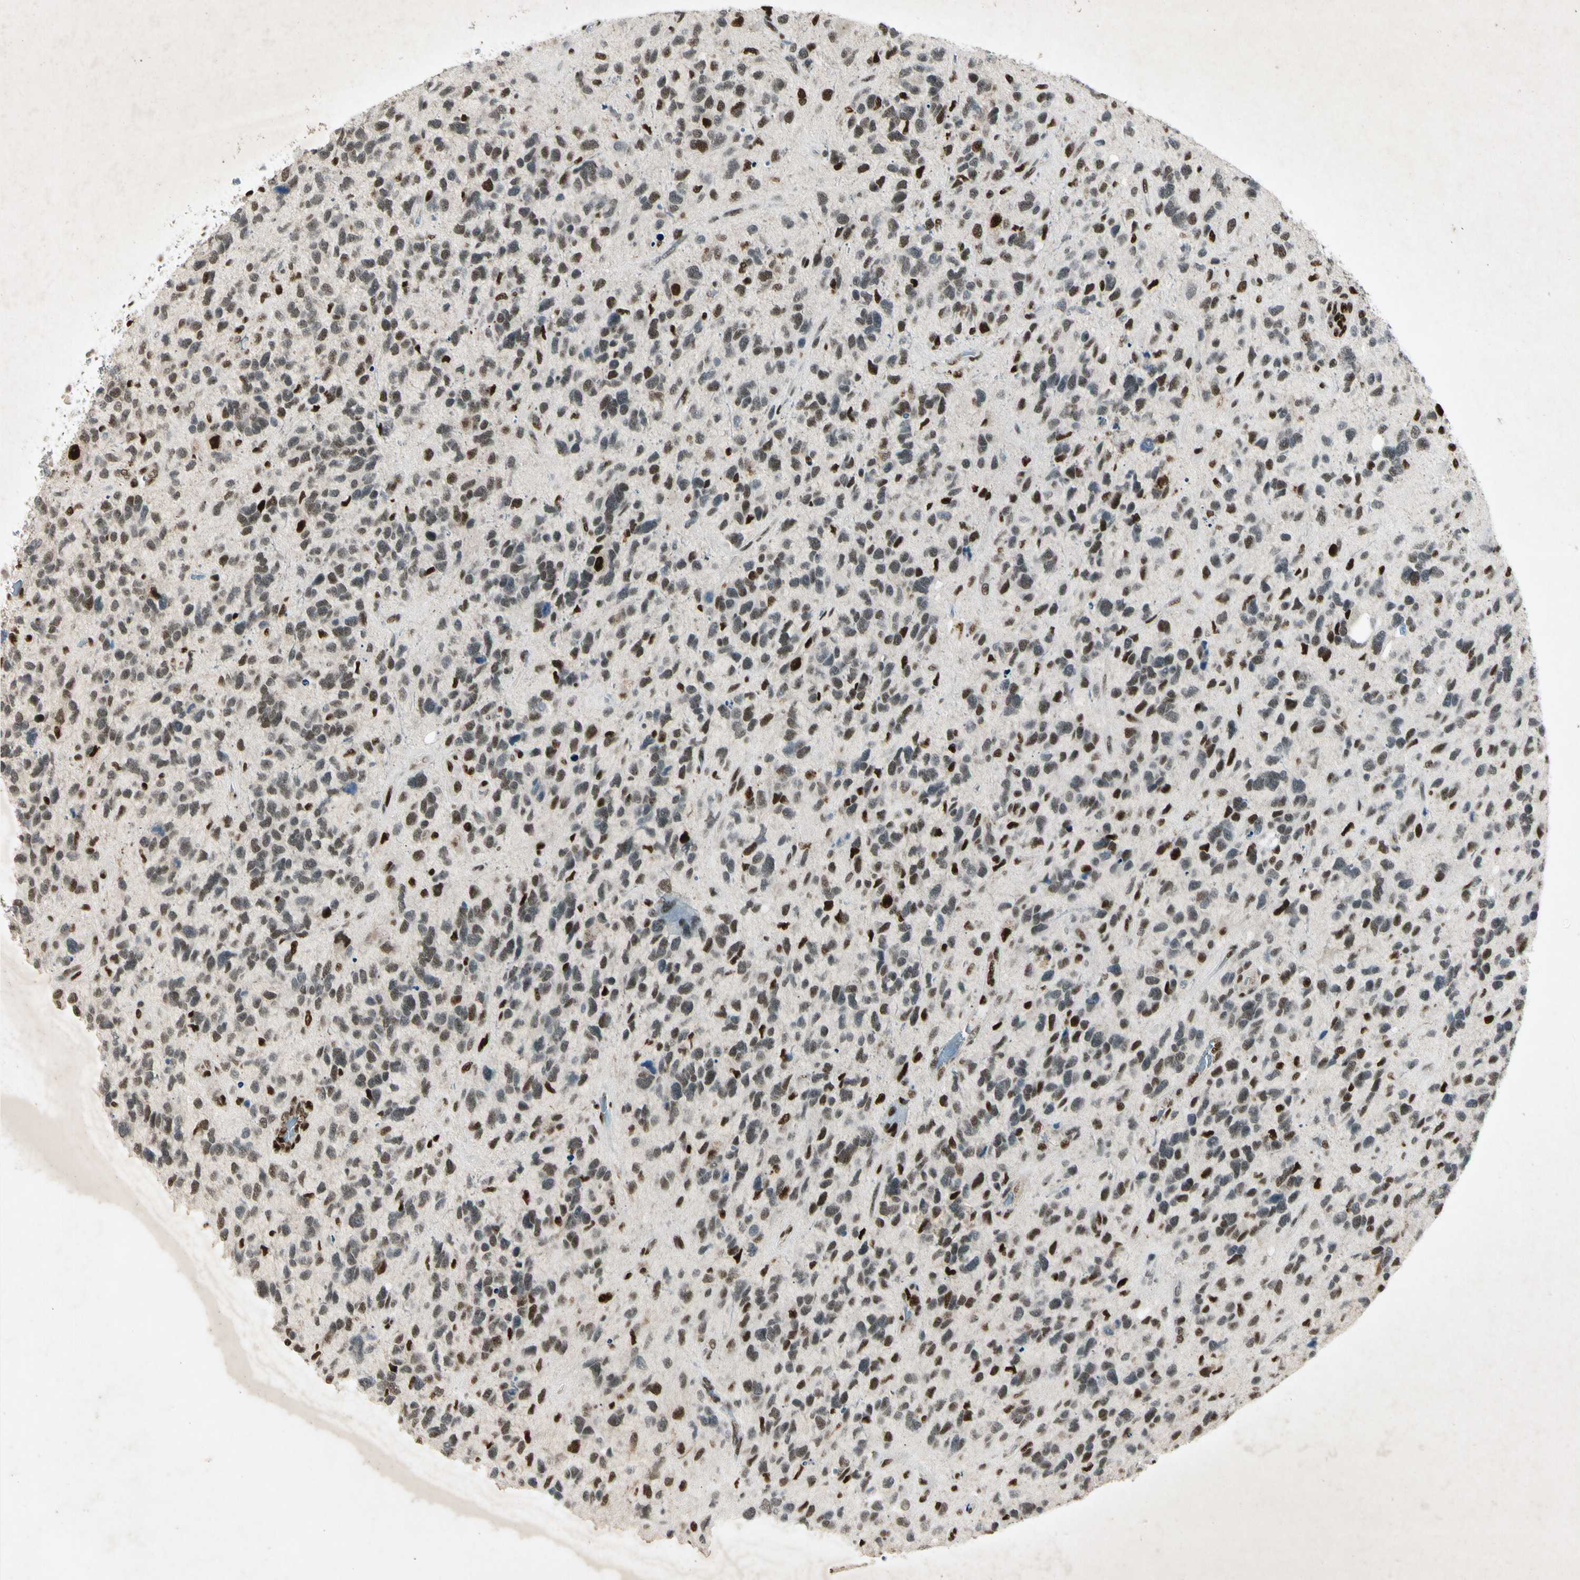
{"staining": {"intensity": "strong", "quantity": ">75%", "location": "nuclear"}, "tissue": "glioma", "cell_type": "Tumor cells", "image_type": "cancer", "snomed": [{"axis": "morphology", "description": "Glioma, malignant, High grade"}, {"axis": "topography", "description": "Brain"}], "caption": "Strong nuclear positivity for a protein is appreciated in about >75% of tumor cells of glioma using IHC.", "gene": "RNF43", "patient": {"sex": "female", "age": 58}}